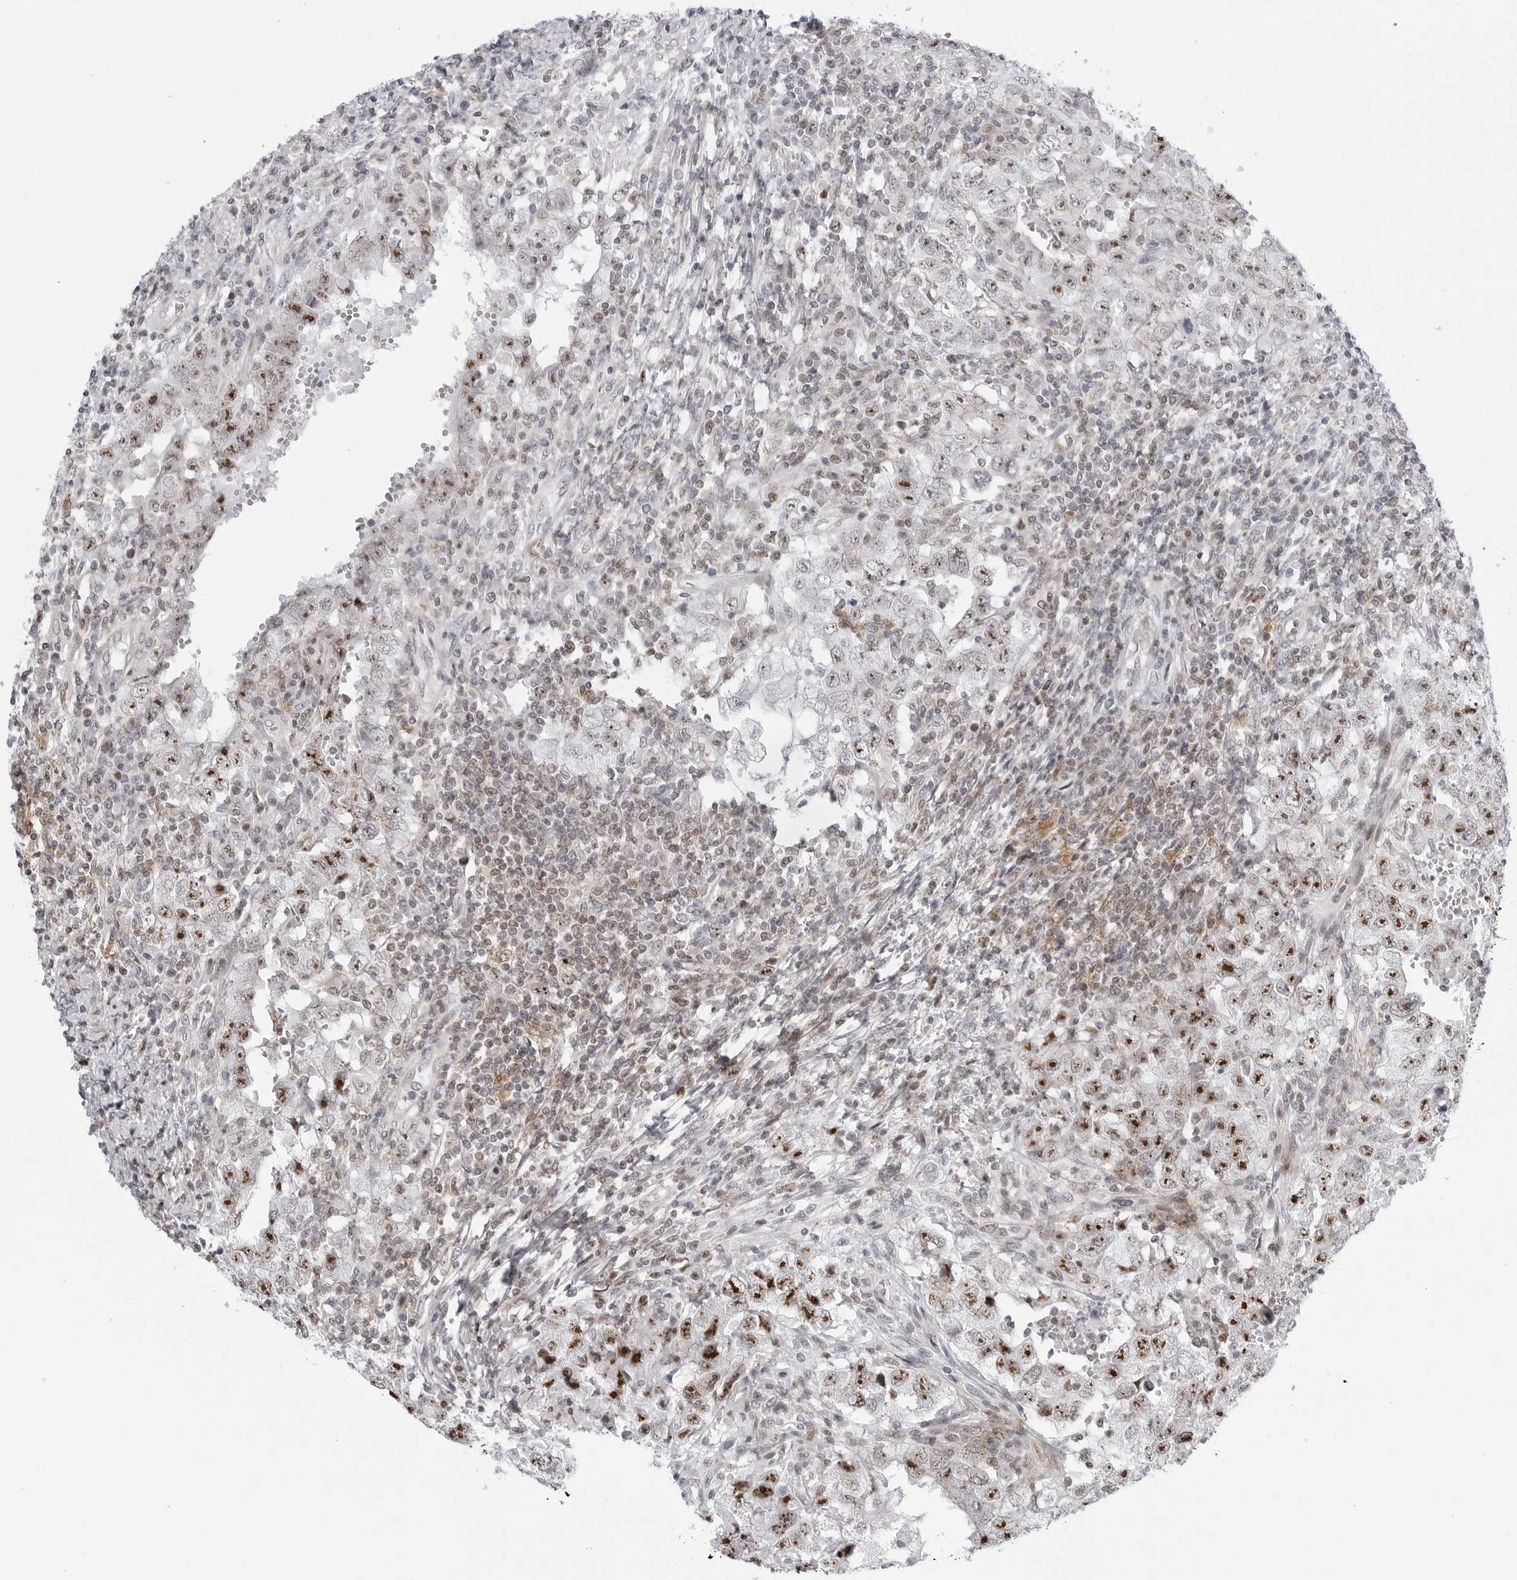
{"staining": {"intensity": "strong", "quantity": "25%-75%", "location": "nuclear"}, "tissue": "testis cancer", "cell_type": "Tumor cells", "image_type": "cancer", "snomed": [{"axis": "morphology", "description": "Carcinoma, Embryonal, NOS"}, {"axis": "topography", "description": "Testis"}], "caption": "Protein staining shows strong nuclear staining in approximately 25%-75% of tumor cells in testis cancer.", "gene": "FAM135B", "patient": {"sex": "male", "age": 26}}